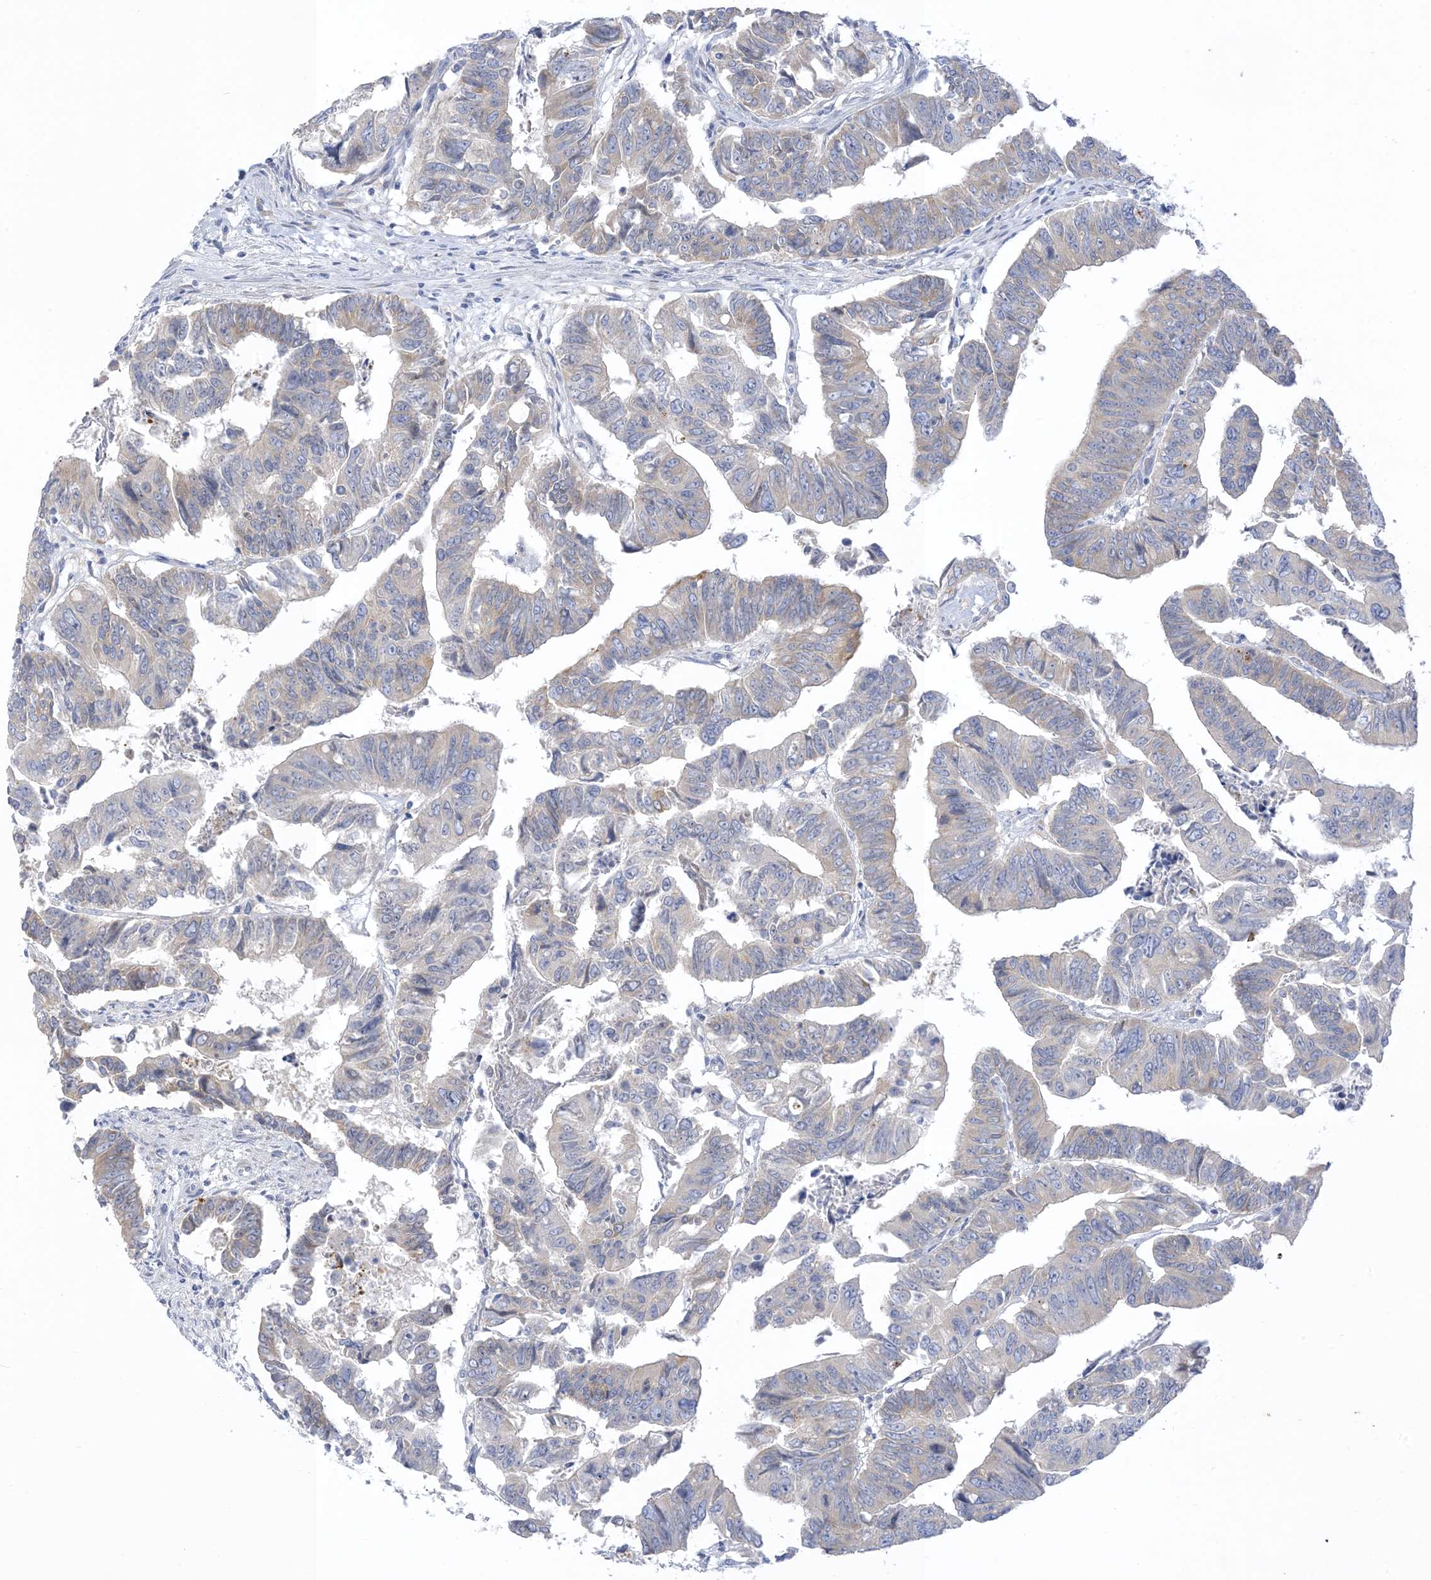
{"staining": {"intensity": "negative", "quantity": "none", "location": "none"}, "tissue": "colorectal cancer", "cell_type": "Tumor cells", "image_type": "cancer", "snomed": [{"axis": "morphology", "description": "Adenocarcinoma, NOS"}, {"axis": "topography", "description": "Rectum"}], "caption": "Colorectal adenocarcinoma stained for a protein using immunohistochemistry demonstrates no expression tumor cells.", "gene": "XIRP2", "patient": {"sex": "female", "age": 65}}